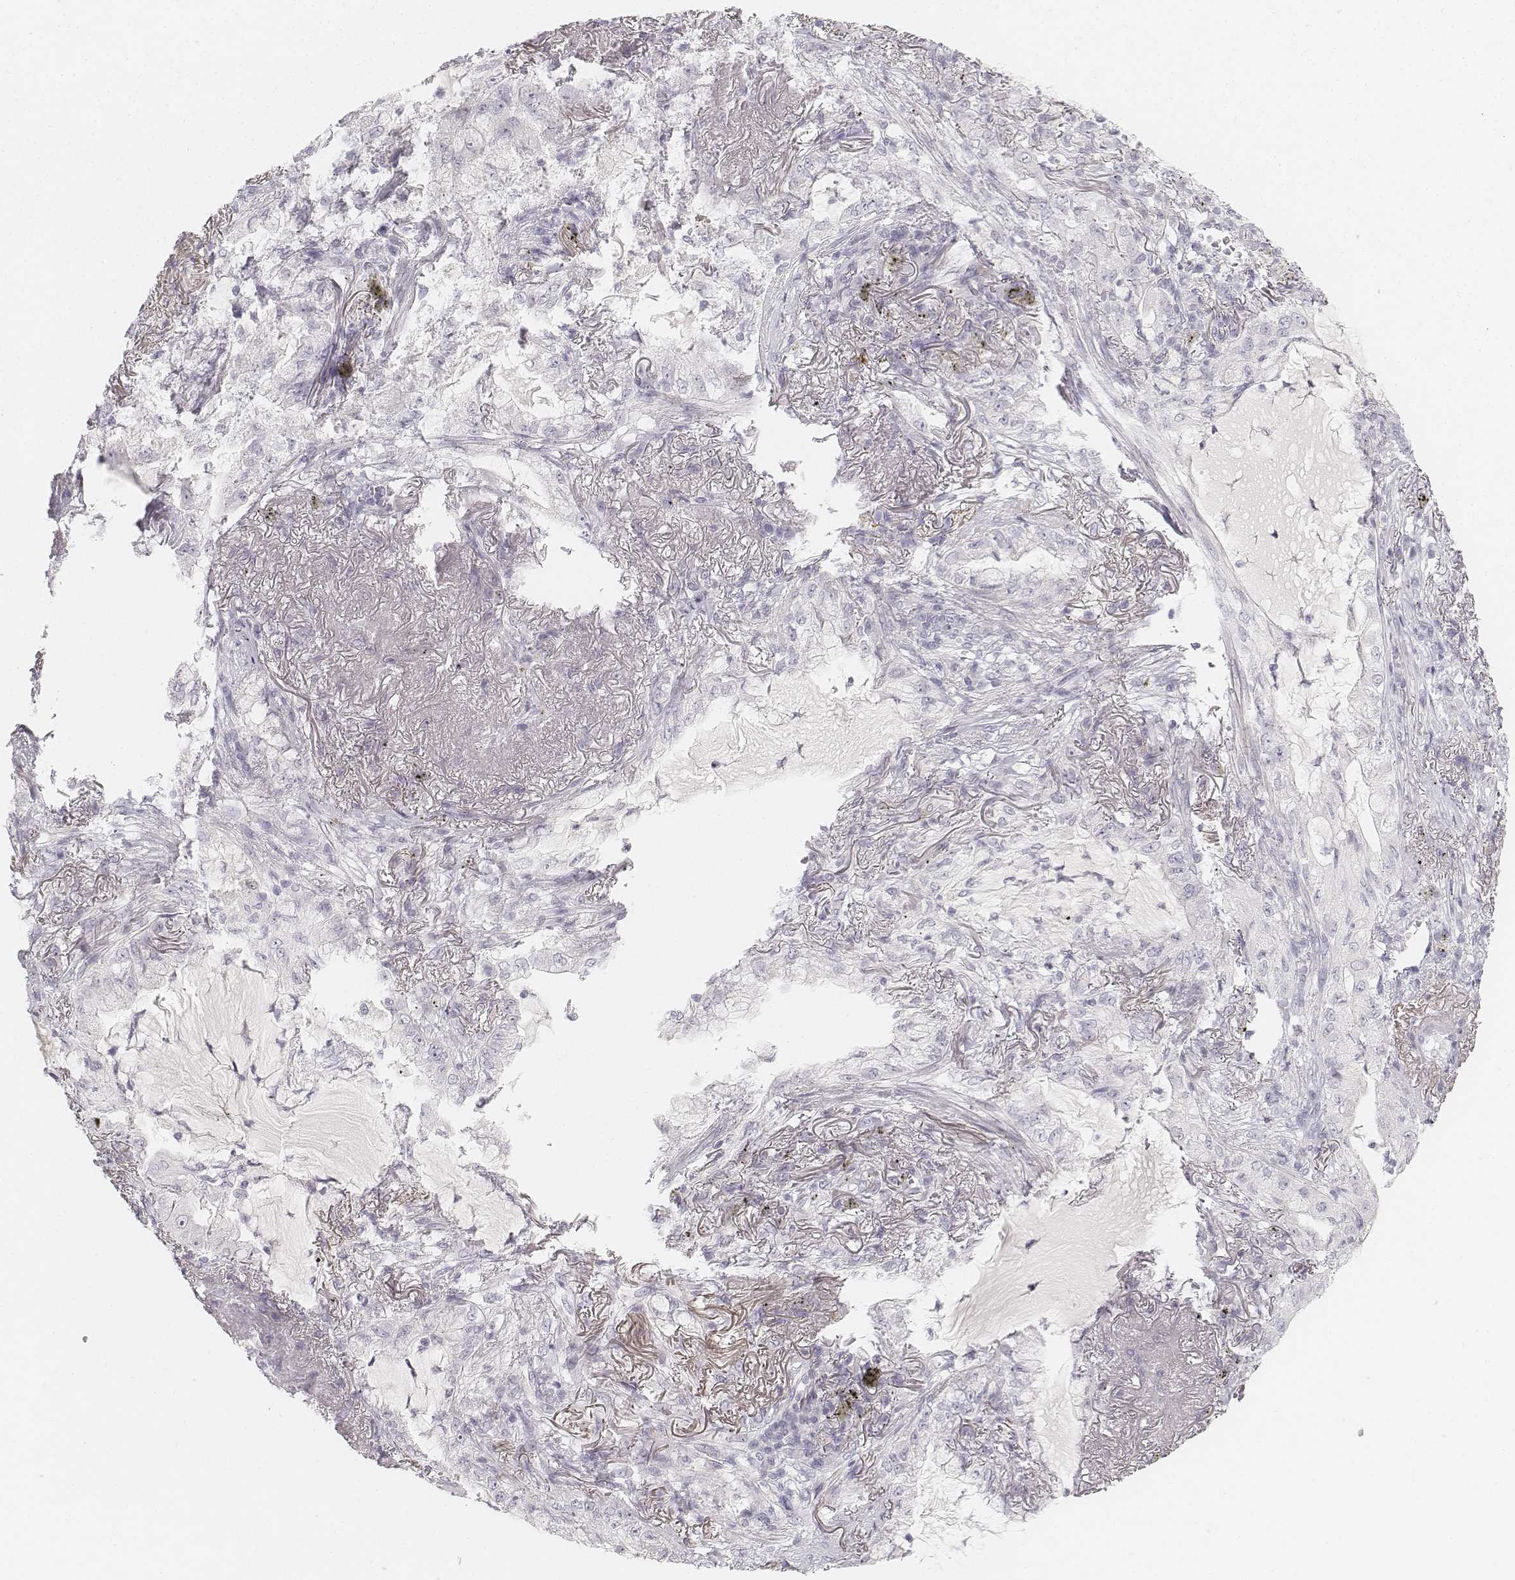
{"staining": {"intensity": "negative", "quantity": "none", "location": "none"}, "tissue": "lung cancer", "cell_type": "Tumor cells", "image_type": "cancer", "snomed": [{"axis": "morphology", "description": "Adenocarcinoma, NOS"}, {"axis": "topography", "description": "Lung"}], "caption": "Lung cancer stained for a protein using immunohistochemistry (IHC) displays no positivity tumor cells.", "gene": "DSG4", "patient": {"sex": "female", "age": 73}}